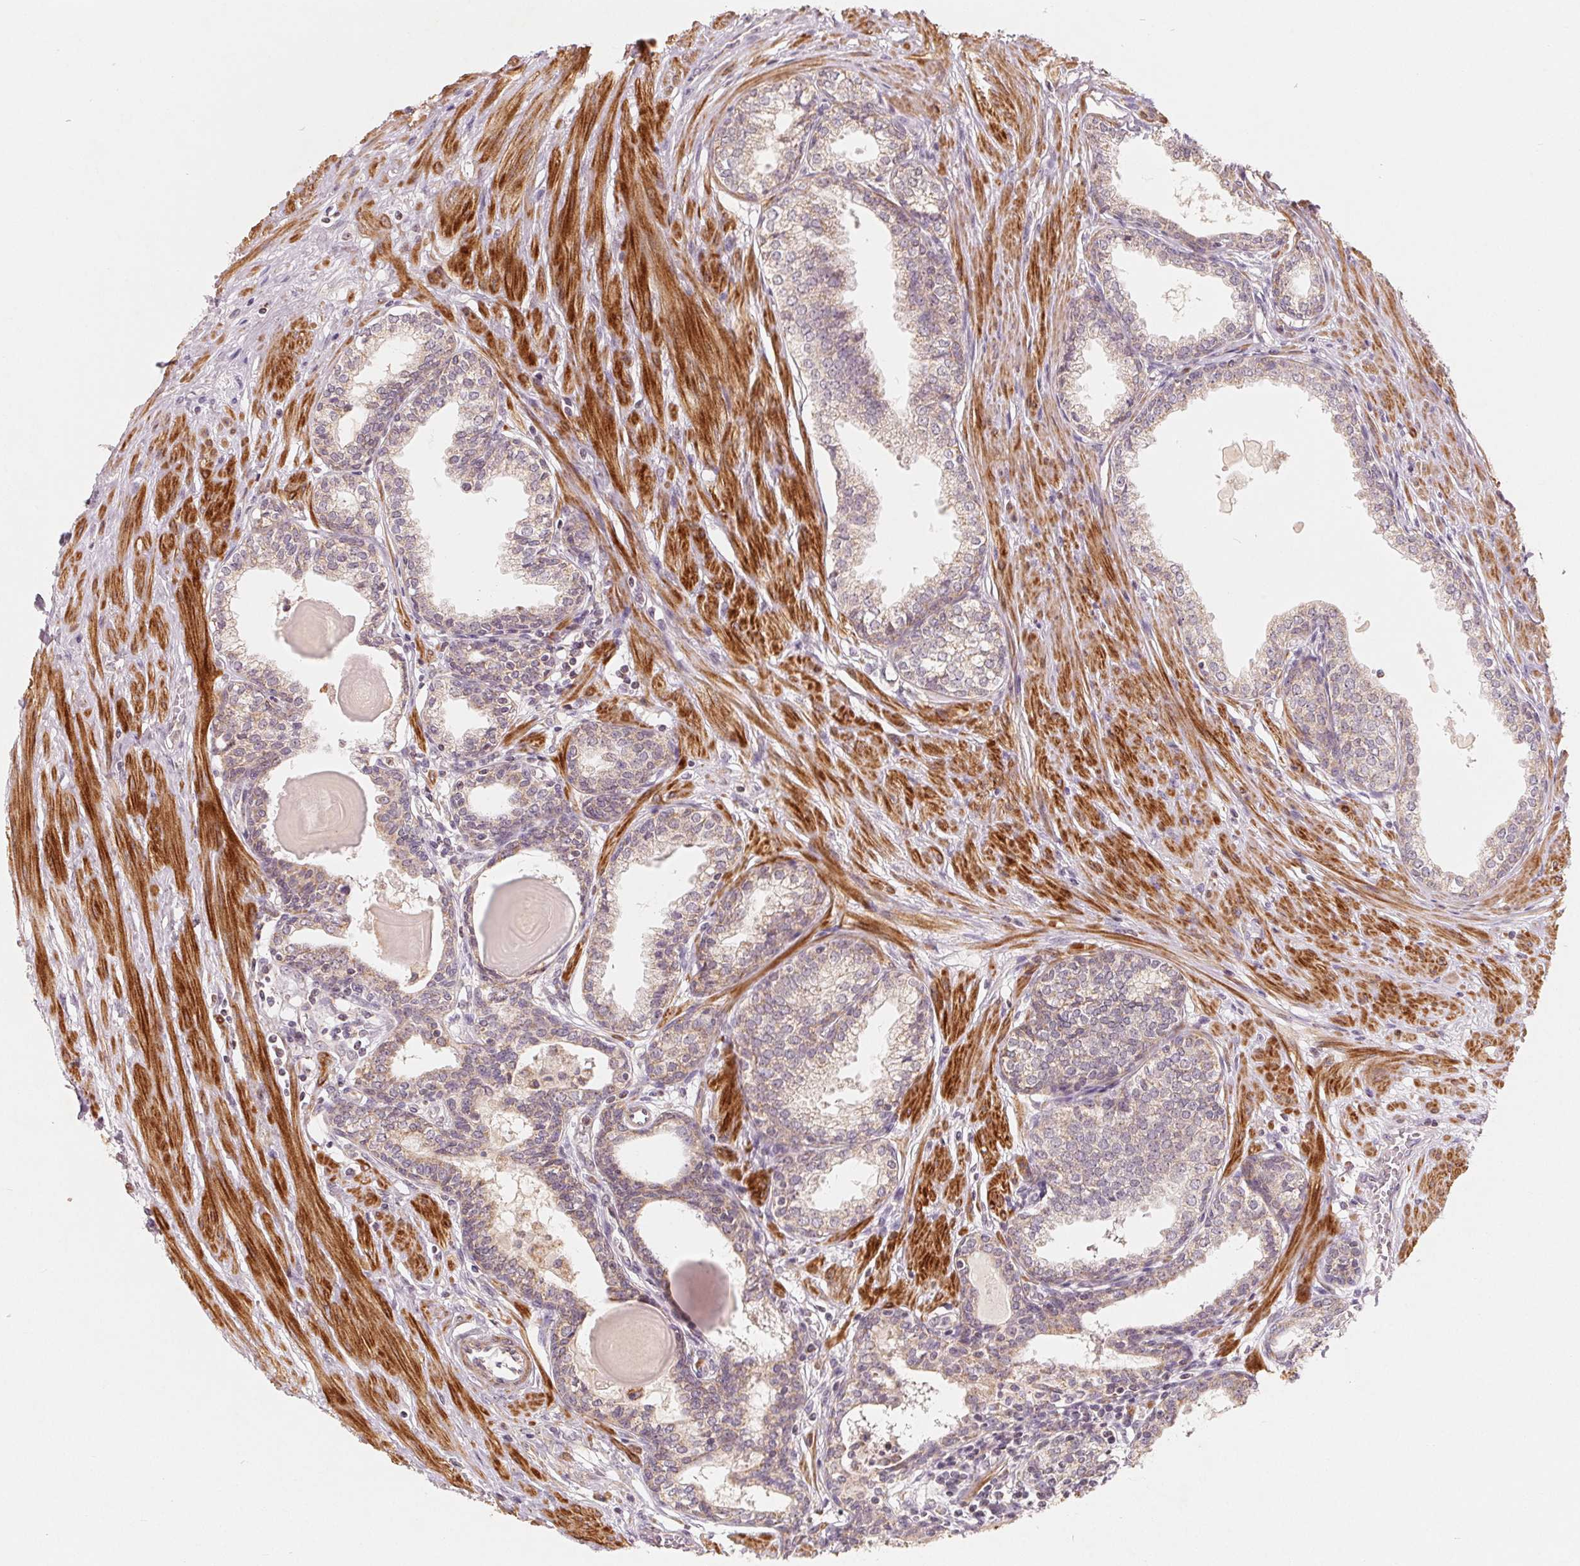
{"staining": {"intensity": "weak", "quantity": "25%-75%", "location": "cytoplasmic/membranous"}, "tissue": "prostate", "cell_type": "Glandular cells", "image_type": "normal", "snomed": [{"axis": "morphology", "description": "Normal tissue, NOS"}, {"axis": "topography", "description": "Prostate"}], "caption": "Prostate stained with a brown dye reveals weak cytoplasmic/membranous positive expression in about 25%-75% of glandular cells.", "gene": "GHITM", "patient": {"sex": "male", "age": 55}}